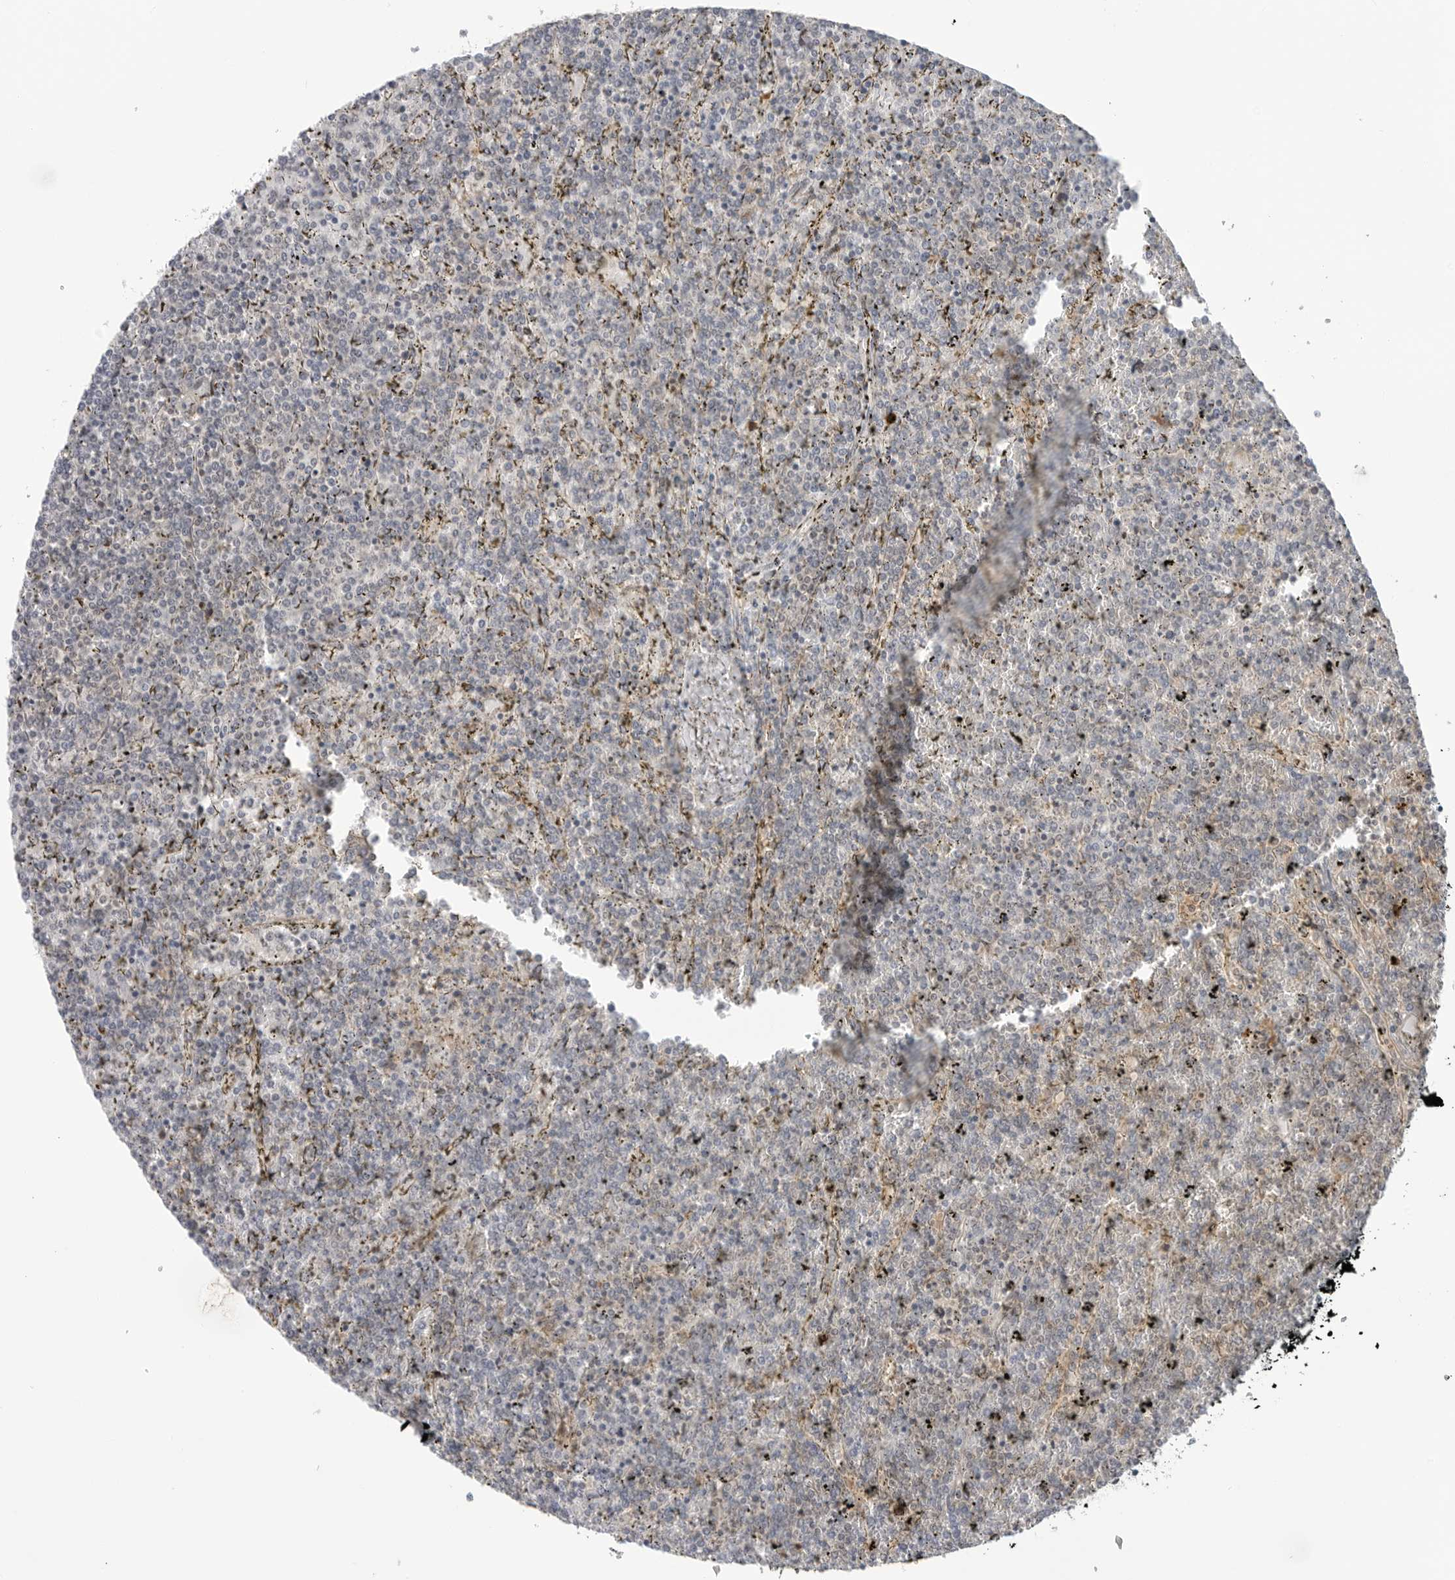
{"staining": {"intensity": "negative", "quantity": "none", "location": "none"}, "tissue": "lymphoma", "cell_type": "Tumor cells", "image_type": "cancer", "snomed": [{"axis": "morphology", "description": "Malignant lymphoma, non-Hodgkin's type, Low grade"}, {"axis": "topography", "description": "Spleen"}], "caption": "This photomicrograph is of lymphoma stained with IHC to label a protein in brown with the nuclei are counter-stained blue. There is no positivity in tumor cells.", "gene": "STXBP3", "patient": {"sex": "female", "age": 19}}